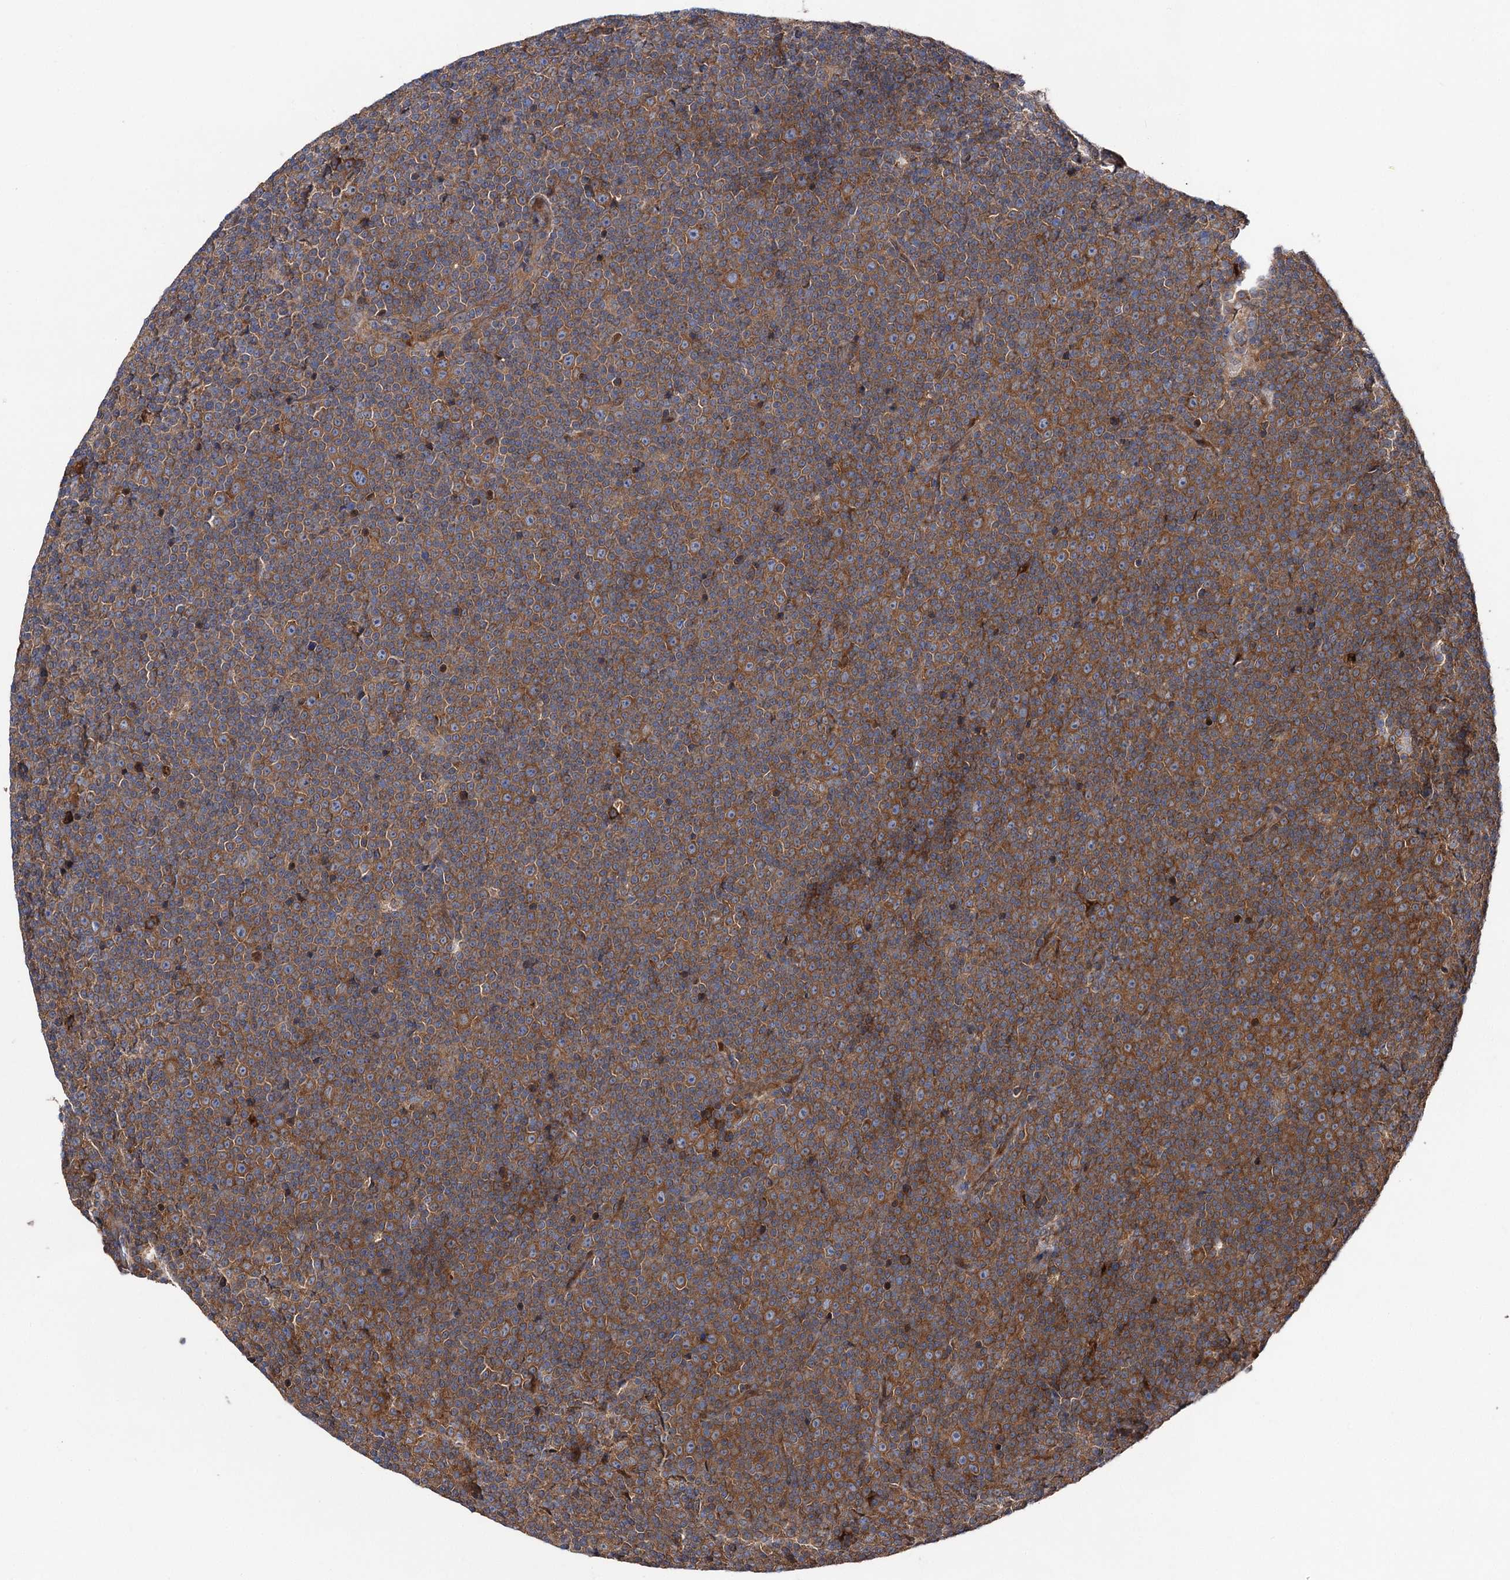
{"staining": {"intensity": "moderate", "quantity": ">75%", "location": "cytoplasmic/membranous"}, "tissue": "lymphoma", "cell_type": "Tumor cells", "image_type": "cancer", "snomed": [{"axis": "morphology", "description": "Malignant lymphoma, non-Hodgkin's type, Low grade"}, {"axis": "topography", "description": "Lymph node"}], "caption": "Lymphoma was stained to show a protein in brown. There is medium levels of moderate cytoplasmic/membranous positivity in approximately >75% of tumor cells. The staining was performed using DAB, with brown indicating positive protein expression. Nuclei are stained blue with hematoxylin.", "gene": "NAA25", "patient": {"sex": "female", "age": 67}}